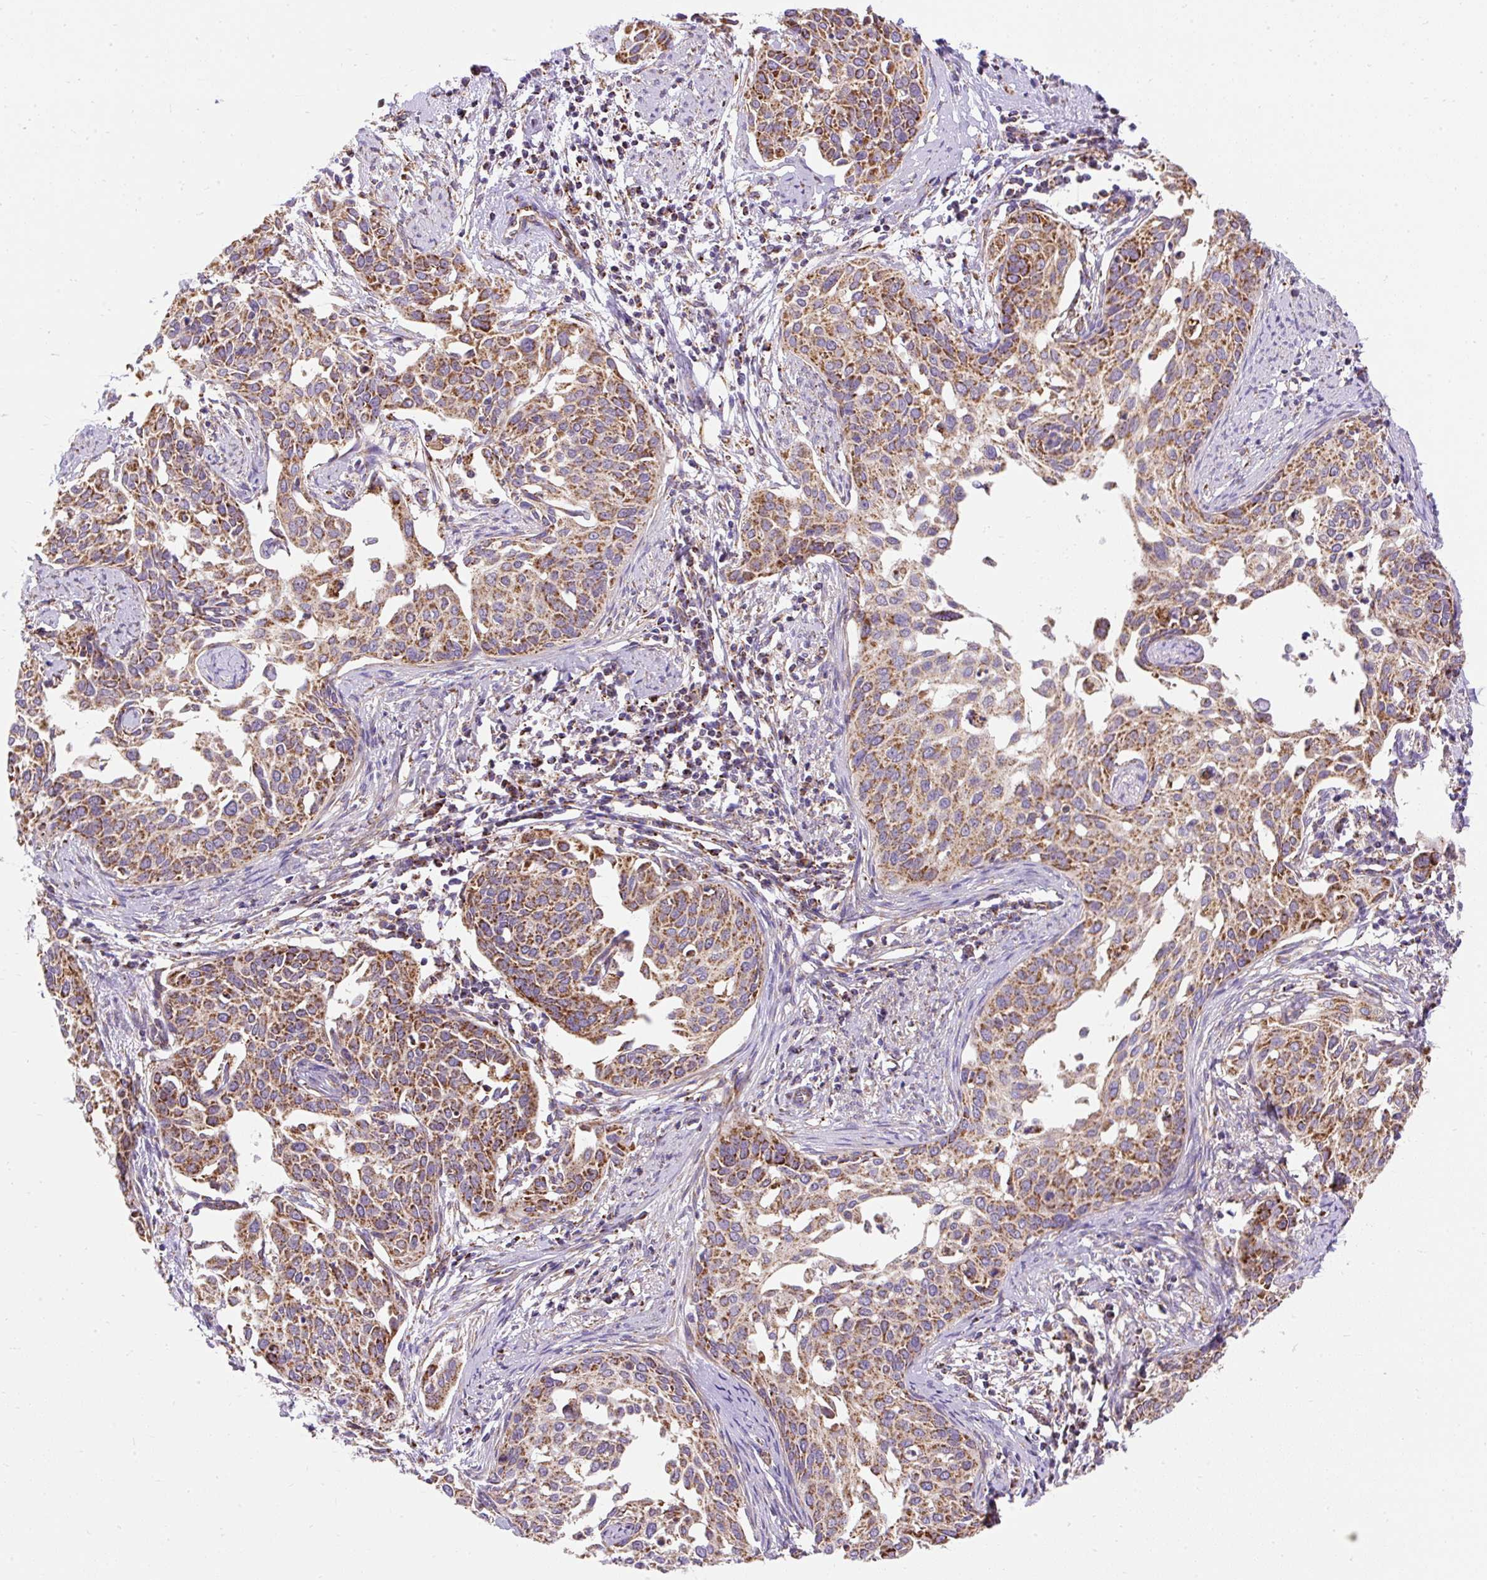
{"staining": {"intensity": "moderate", "quantity": ">75%", "location": "cytoplasmic/membranous"}, "tissue": "cervical cancer", "cell_type": "Tumor cells", "image_type": "cancer", "snomed": [{"axis": "morphology", "description": "Squamous cell carcinoma, NOS"}, {"axis": "topography", "description": "Cervix"}], "caption": "Approximately >75% of tumor cells in cervical squamous cell carcinoma display moderate cytoplasmic/membranous protein staining as visualized by brown immunohistochemical staining.", "gene": "CEP290", "patient": {"sex": "female", "age": 44}}